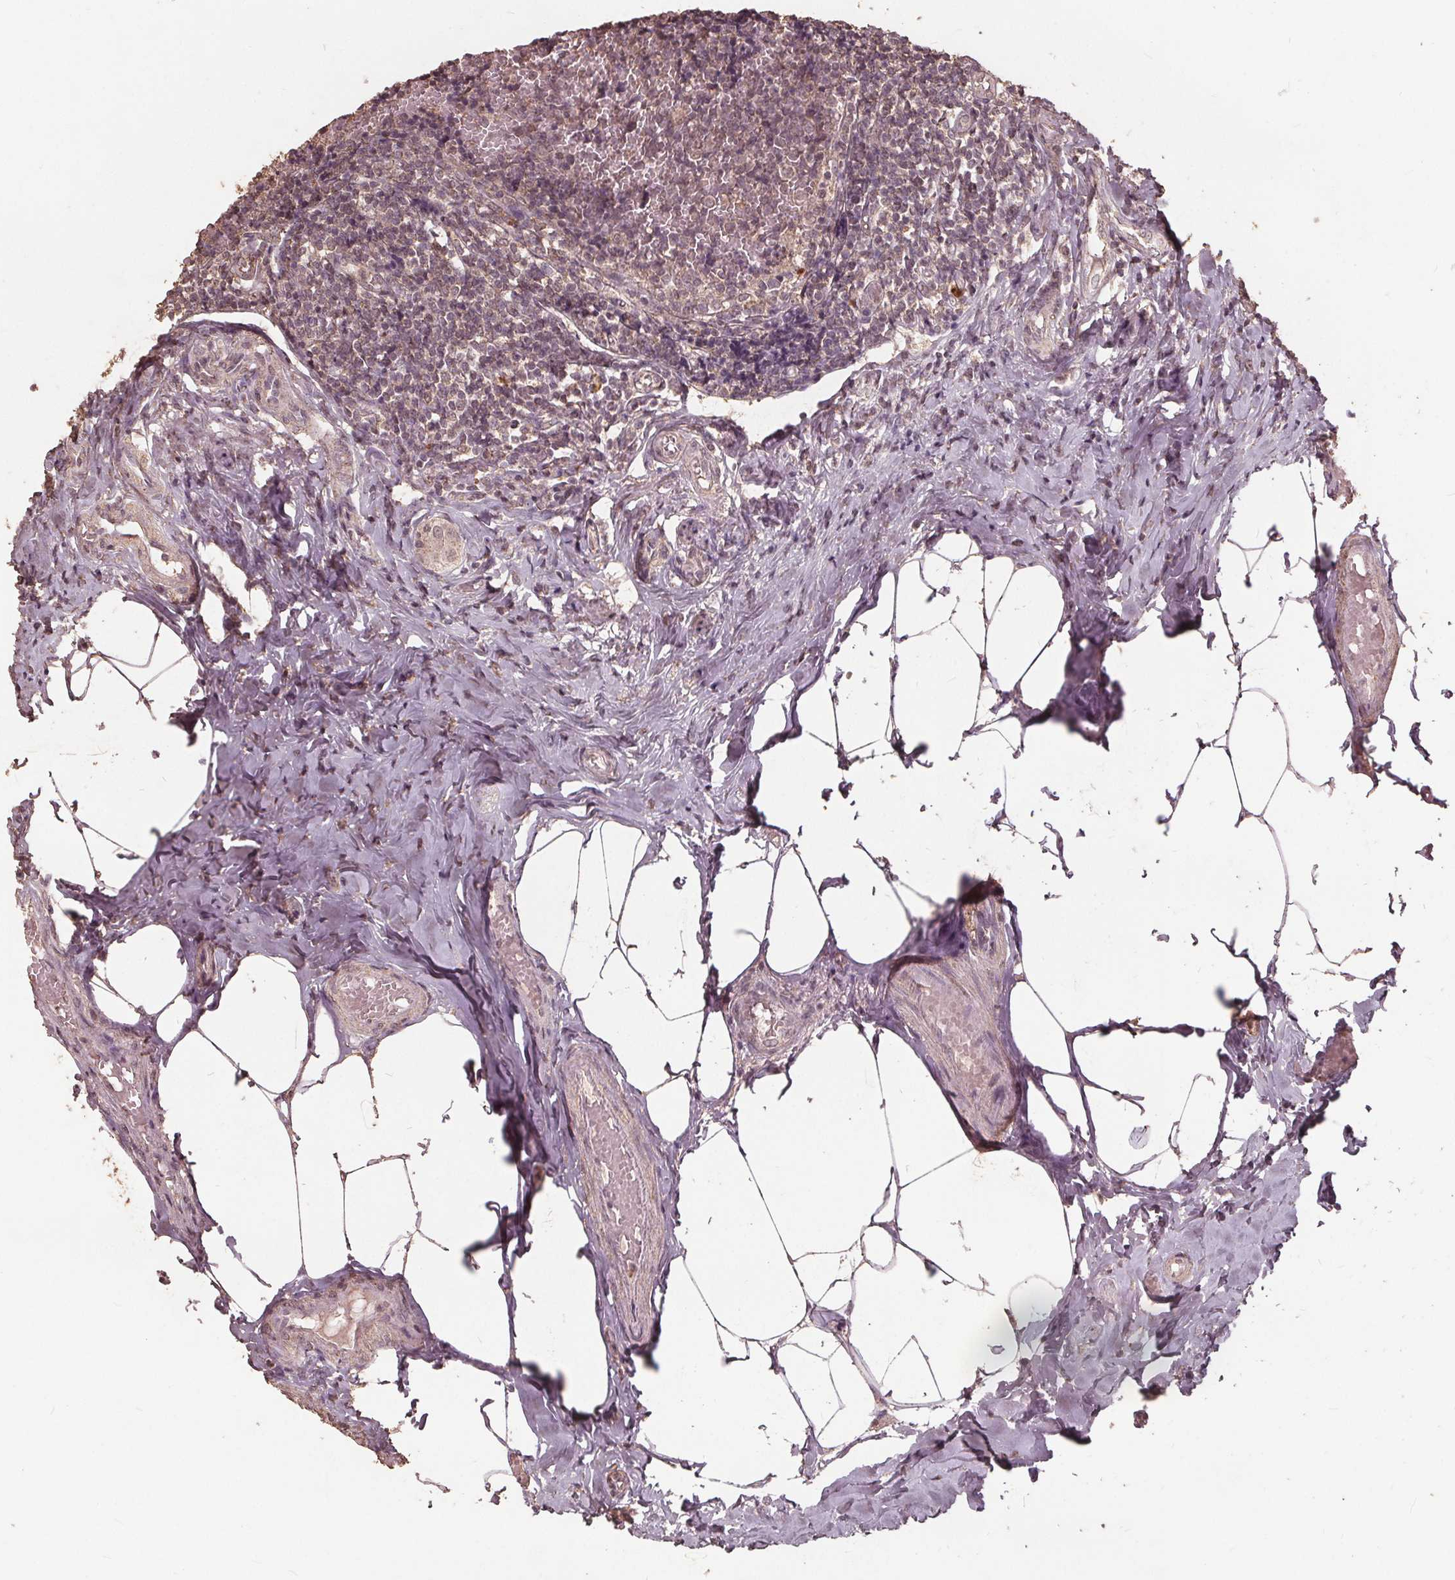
{"staining": {"intensity": "weak", "quantity": "<25%", "location": "nuclear"}, "tissue": "appendix", "cell_type": "Glandular cells", "image_type": "normal", "snomed": [{"axis": "morphology", "description": "Normal tissue, NOS"}, {"axis": "topography", "description": "Appendix"}], "caption": "High magnification brightfield microscopy of normal appendix stained with DAB (3,3'-diaminobenzidine) (brown) and counterstained with hematoxylin (blue): glandular cells show no significant positivity. The staining was performed using DAB (3,3'-diaminobenzidine) to visualize the protein expression in brown, while the nuclei were stained in blue with hematoxylin (Magnification: 20x).", "gene": "DSG3", "patient": {"sex": "female", "age": 32}}